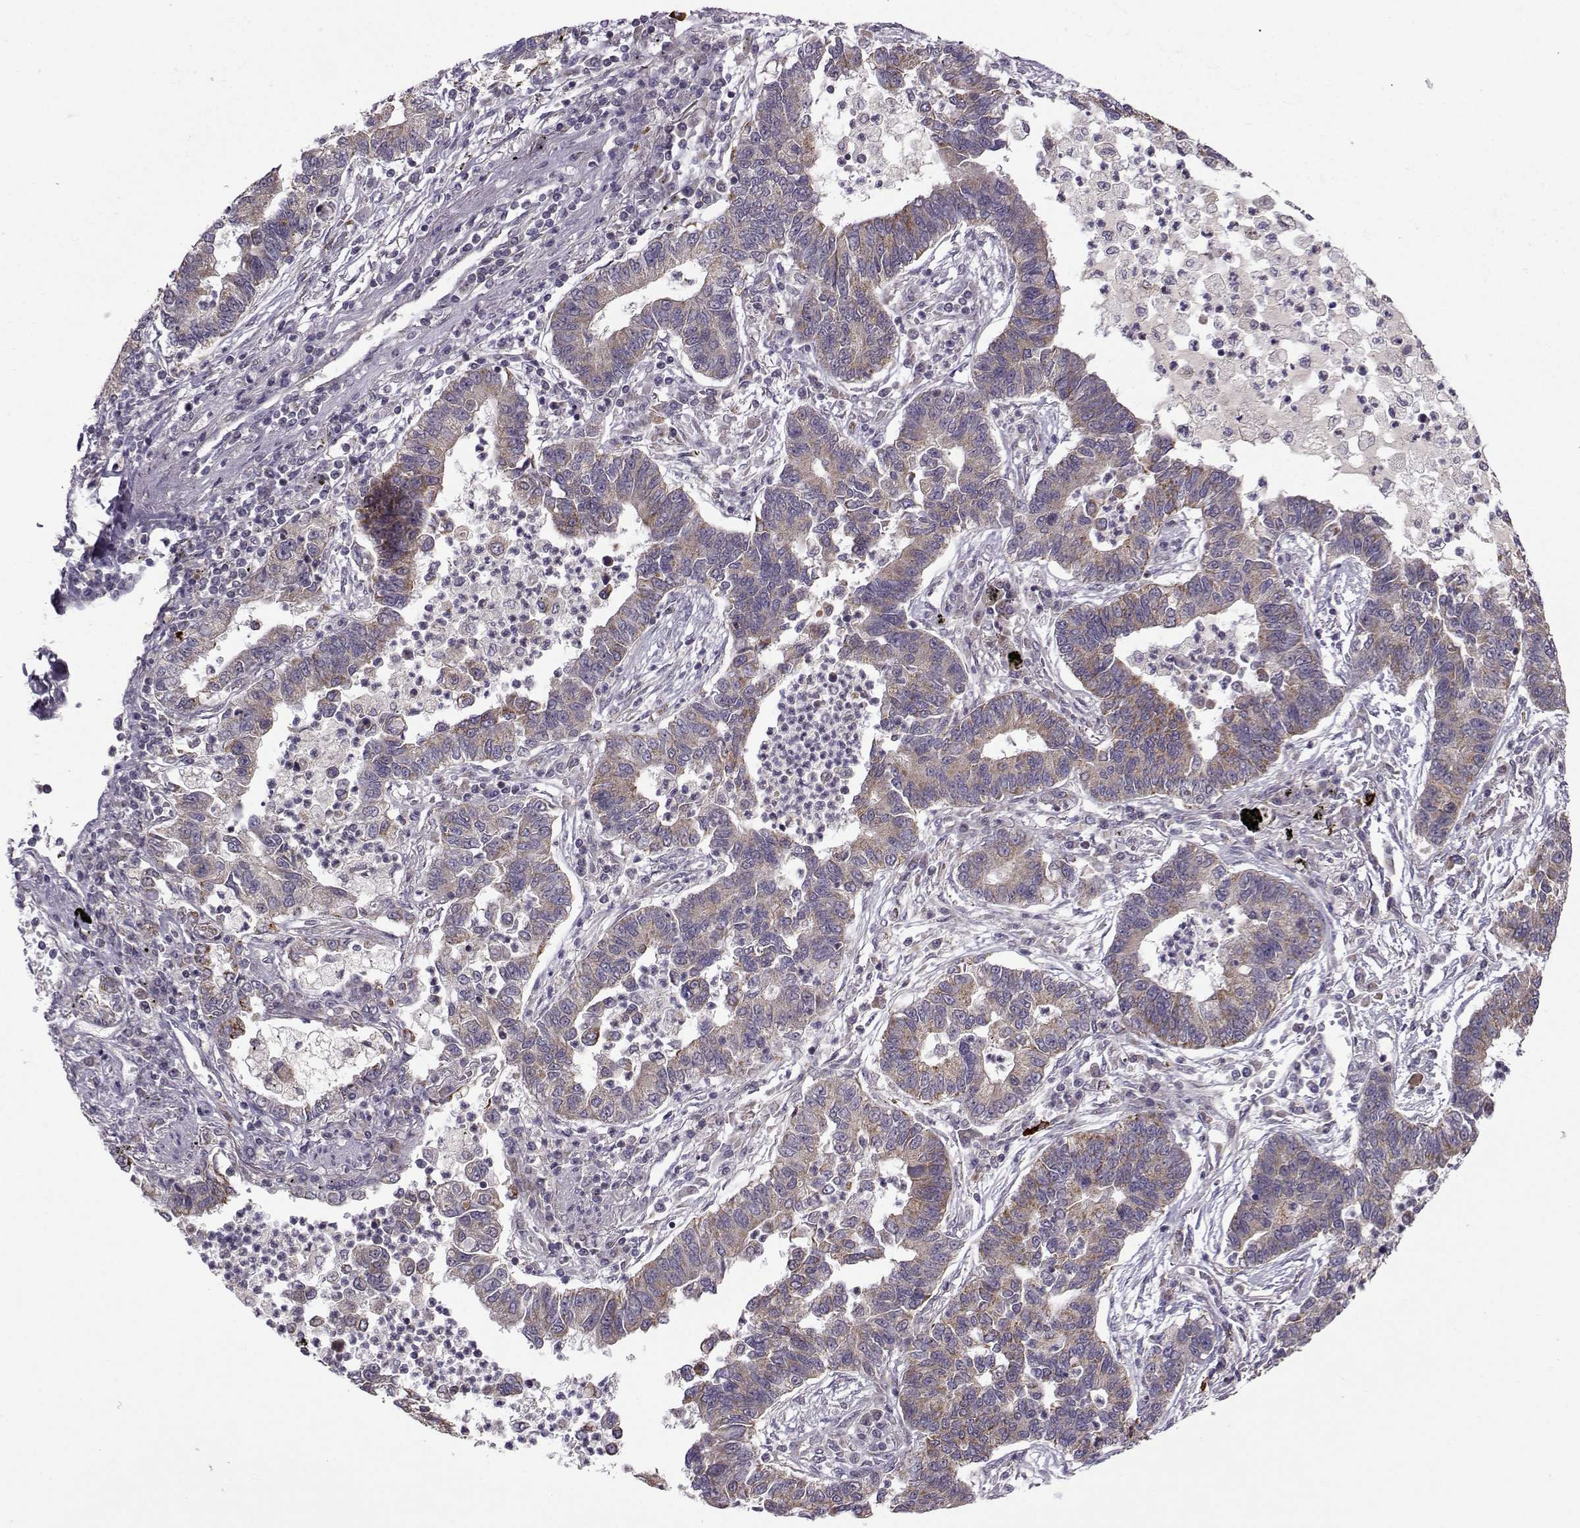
{"staining": {"intensity": "moderate", "quantity": "25%-75%", "location": "cytoplasmic/membranous"}, "tissue": "lung cancer", "cell_type": "Tumor cells", "image_type": "cancer", "snomed": [{"axis": "morphology", "description": "Adenocarcinoma, NOS"}, {"axis": "topography", "description": "Lung"}], "caption": "A brown stain shows moderate cytoplasmic/membranous staining of a protein in lung cancer tumor cells.", "gene": "NECAB3", "patient": {"sex": "female", "age": 57}}